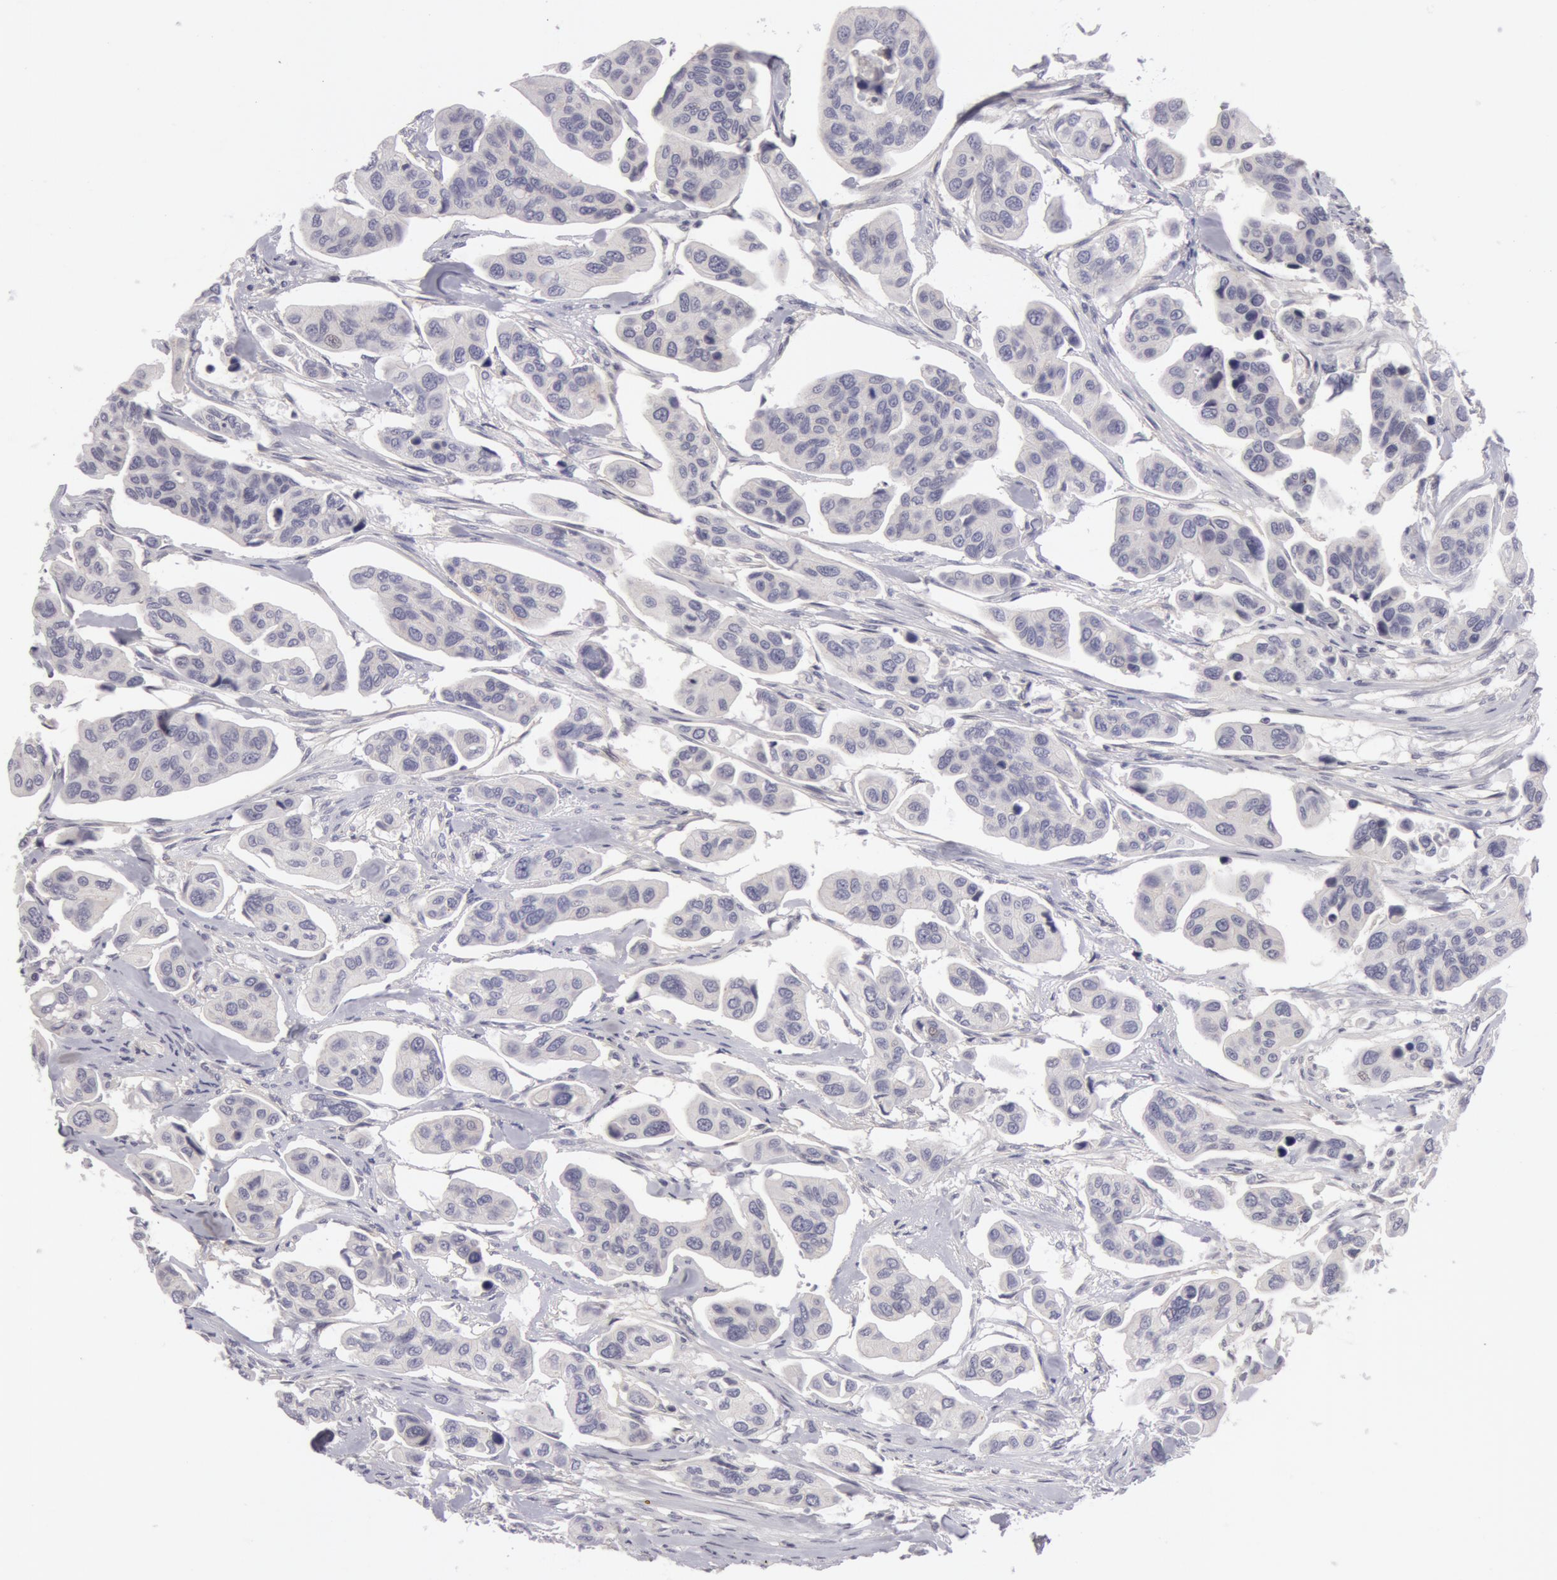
{"staining": {"intensity": "negative", "quantity": "none", "location": "none"}, "tissue": "urothelial cancer", "cell_type": "Tumor cells", "image_type": "cancer", "snomed": [{"axis": "morphology", "description": "Adenocarcinoma, NOS"}, {"axis": "topography", "description": "Urinary bladder"}], "caption": "This is an IHC histopathology image of human adenocarcinoma. There is no expression in tumor cells.", "gene": "NLGN4X", "patient": {"sex": "male", "age": 61}}